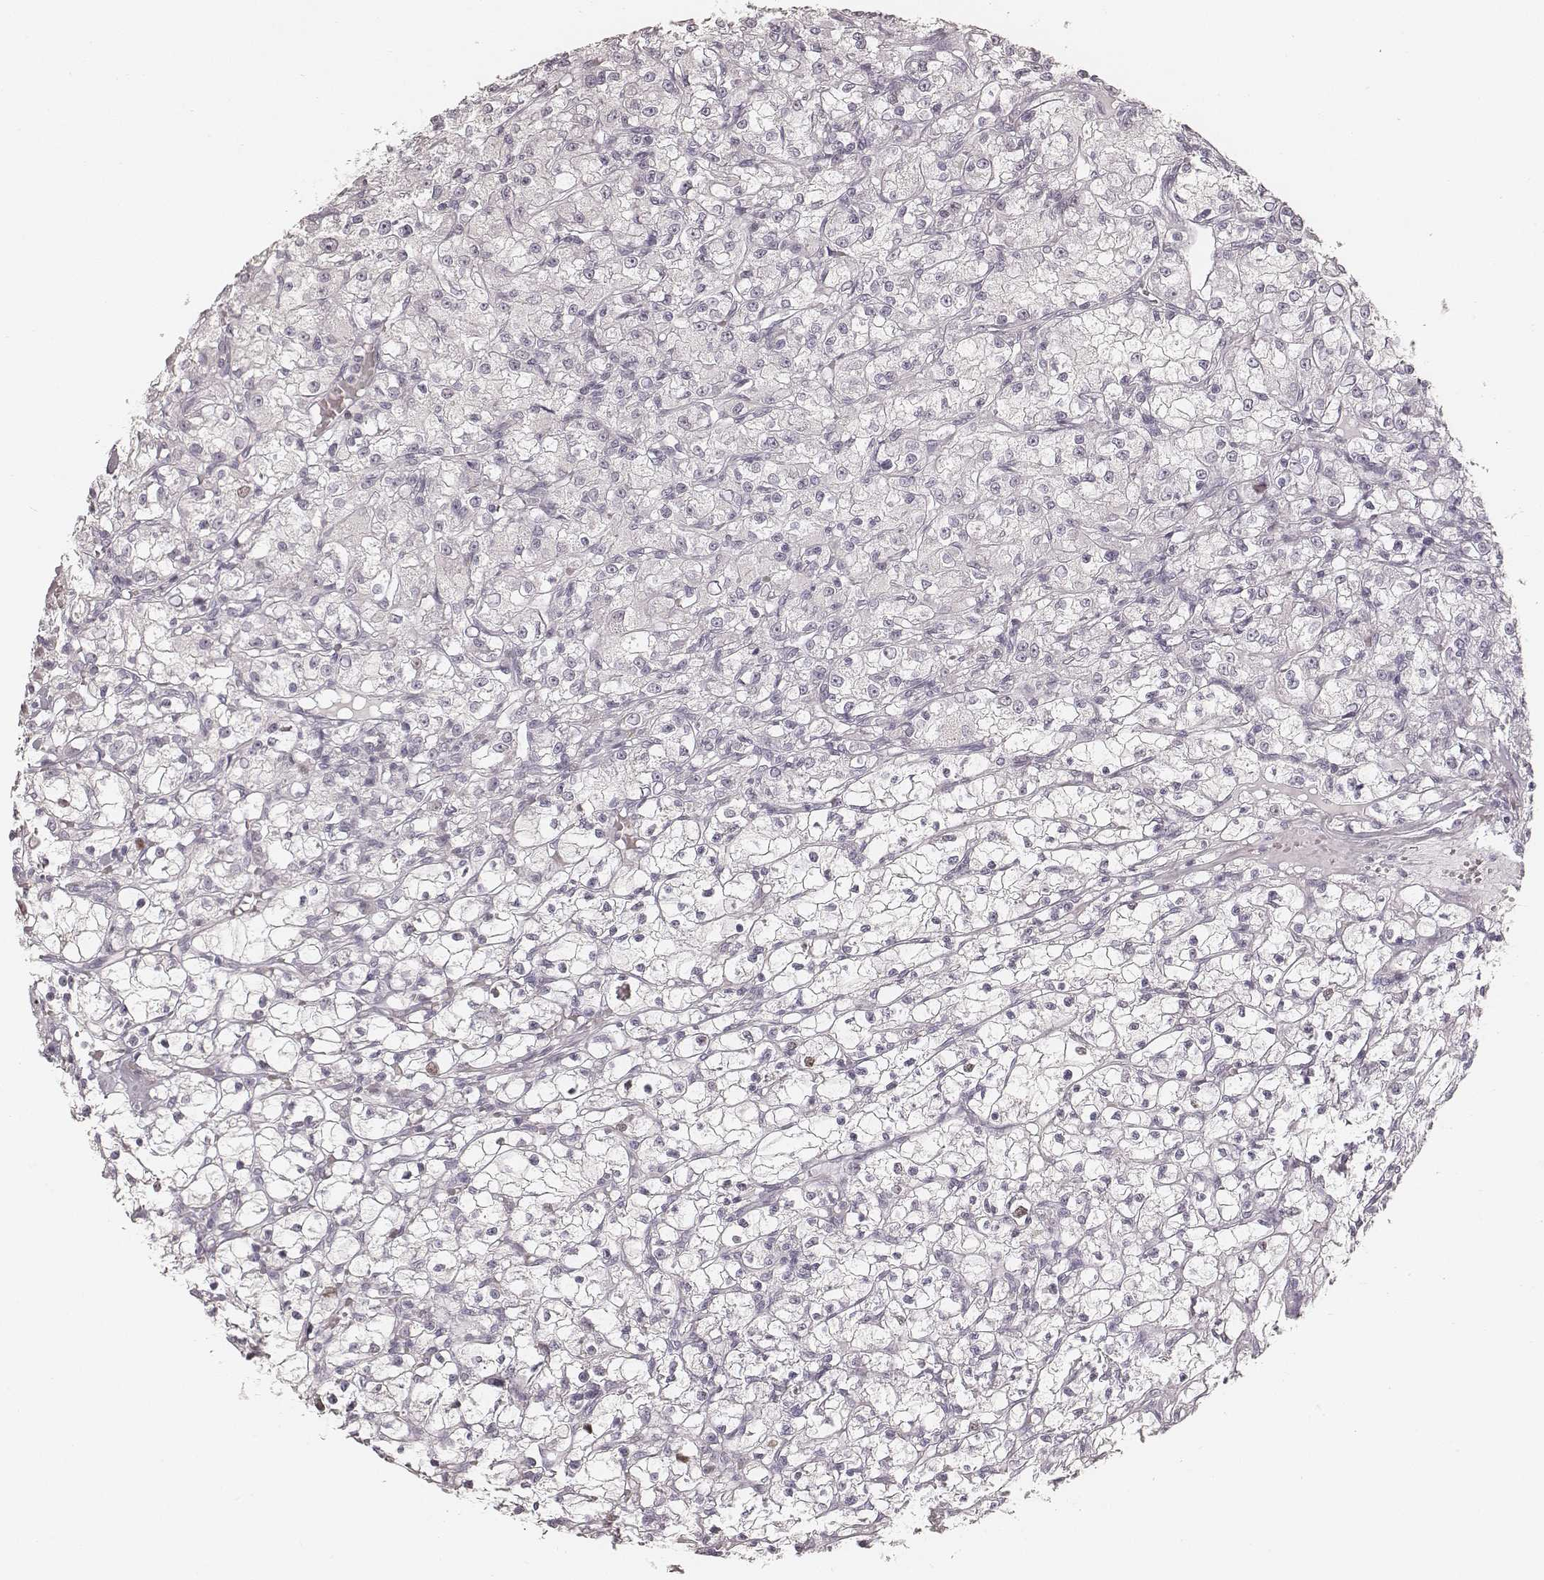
{"staining": {"intensity": "negative", "quantity": "none", "location": "none"}, "tissue": "renal cancer", "cell_type": "Tumor cells", "image_type": "cancer", "snomed": [{"axis": "morphology", "description": "Adenocarcinoma, NOS"}, {"axis": "topography", "description": "Kidney"}], "caption": "Renal adenocarcinoma was stained to show a protein in brown. There is no significant expression in tumor cells.", "gene": "TEX37", "patient": {"sex": "female", "age": 59}}